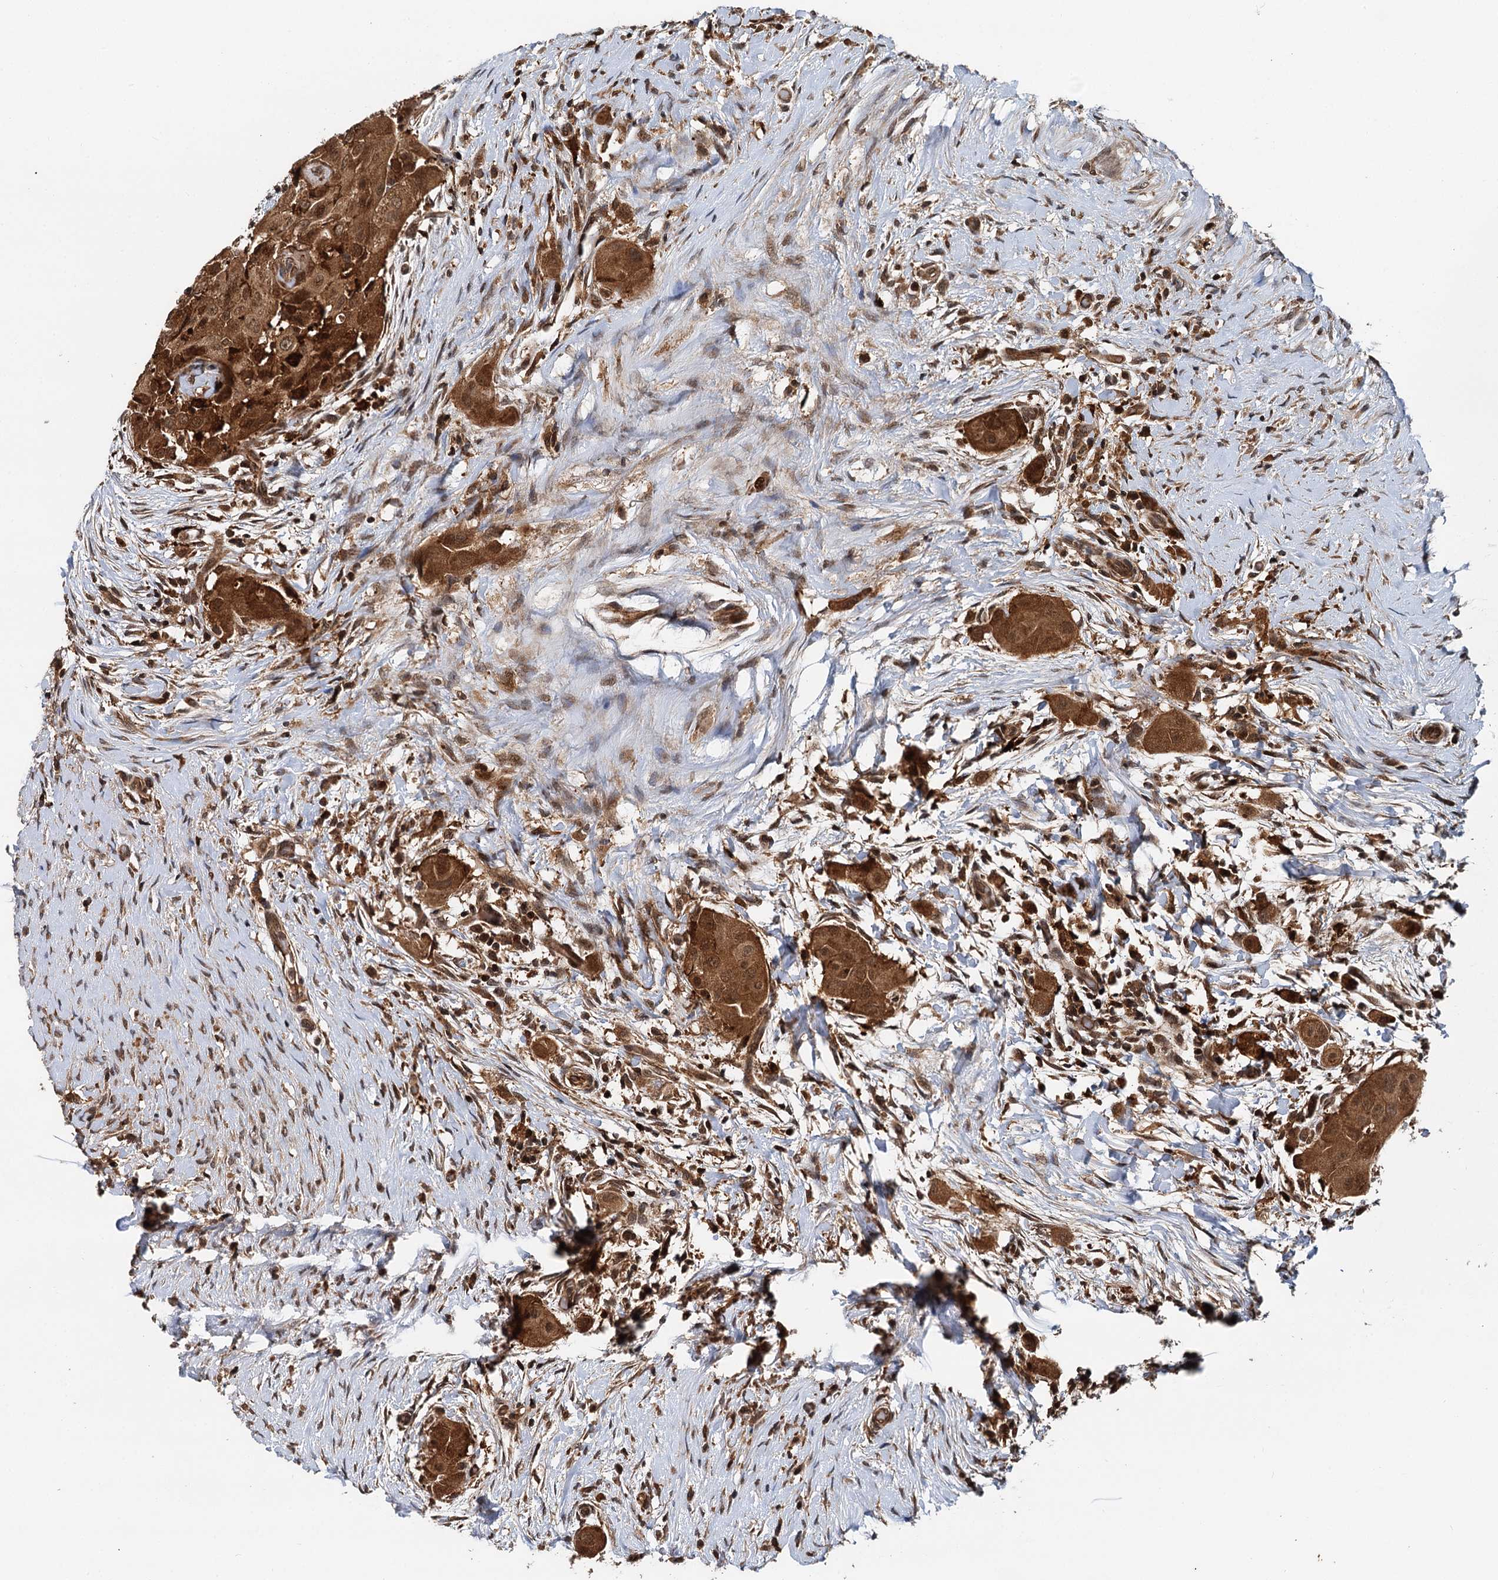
{"staining": {"intensity": "strong", "quantity": ">75%", "location": "cytoplasmic/membranous,nuclear"}, "tissue": "thyroid cancer", "cell_type": "Tumor cells", "image_type": "cancer", "snomed": [{"axis": "morphology", "description": "Papillary adenocarcinoma, NOS"}, {"axis": "topography", "description": "Thyroid gland"}], "caption": "A brown stain highlights strong cytoplasmic/membranous and nuclear positivity of a protein in human thyroid cancer tumor cells.", "gene": "STUB1", "patient": {"sex": "female", "age": 59}}